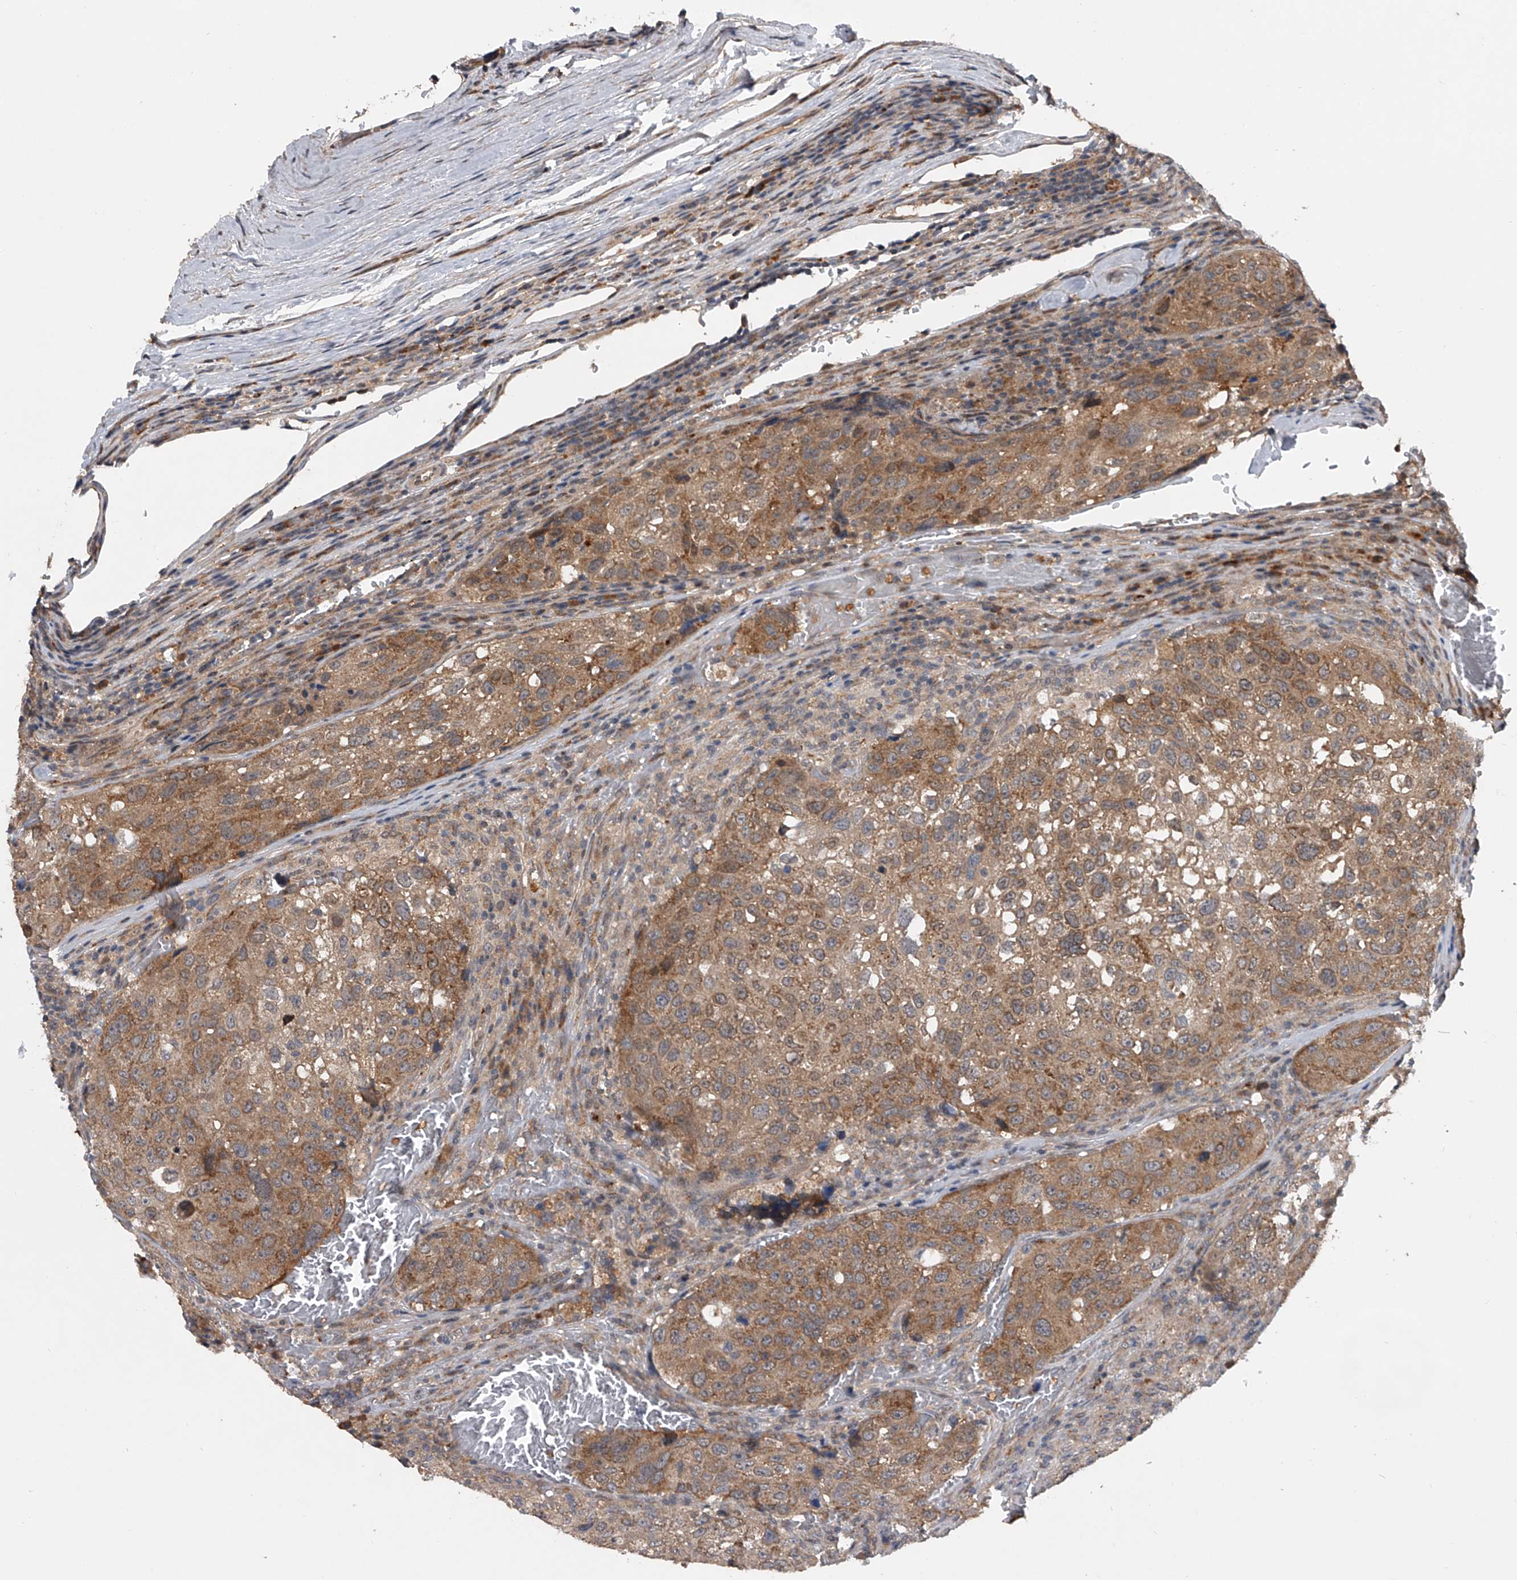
{"staining": {"intensity": "moderate", "quantity": ">75%", "location": "cytoplasmic/membranous"}, "tissue": "urothelial cancer", "cell_type": "Tumor cells", "image_type": "cancer", "snomed": [{"axis": "morphology", "description": "Urothelial carcinoma, High grade"}, {"axis": "topography", "description": "Lymph node"}, {"axis": "topography", "description": "Urinary bladder"}], "caption": "A photomicrograph showing moderate cytoplasmic/membranous positivity in approximately >75% of tumor cells in urothelial cancer, as visualized by brown immunohistochemical staining.", "gene": "GEMIN8", "patient": {"sex": "male", "age": 51}}